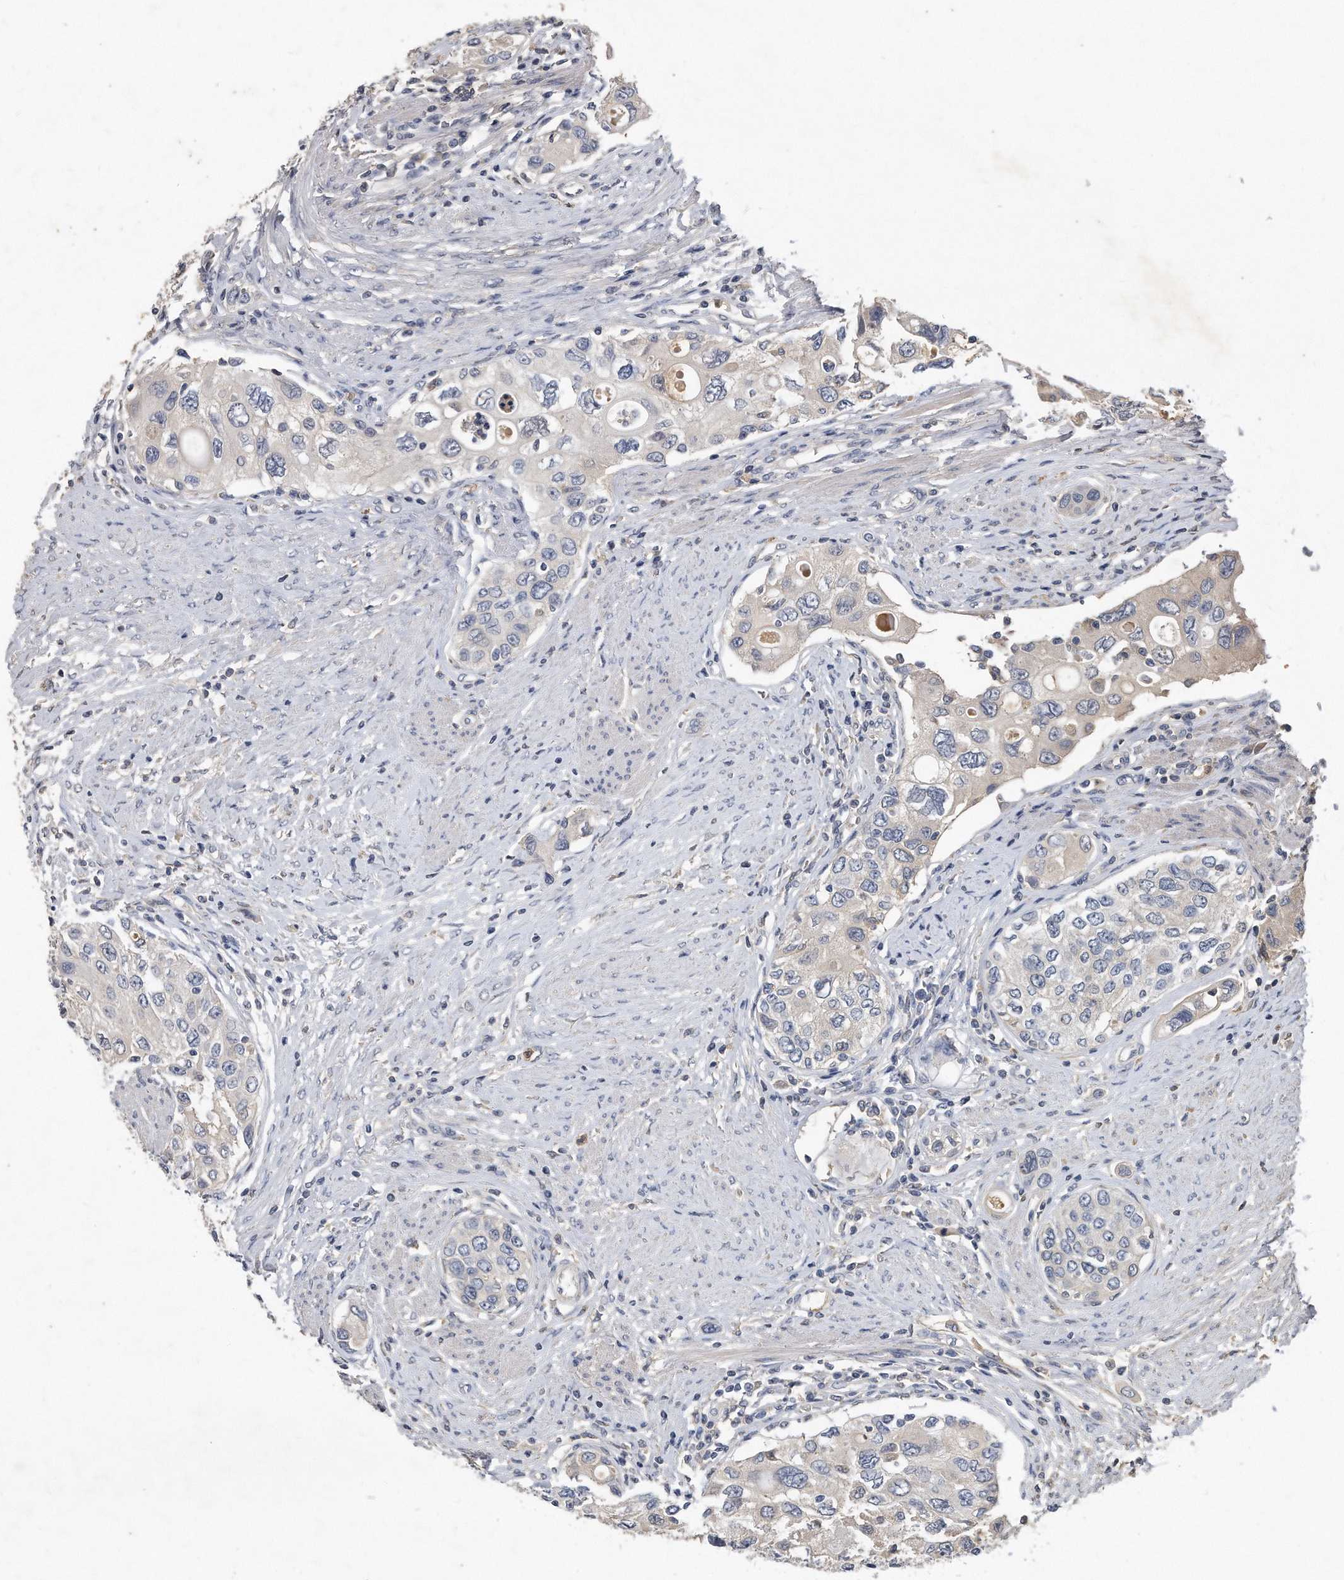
{"staining": {"intensity": "negative", "quantity": "none", "location": "none"}, "tissue": "urothelial cancer", "cell_type": "Tumor cells", "image_type": "cancer", "snomed": [{"axis": "morphology", "description": "Urothelial carcinoma, High grade"}, {"axis": "topography", "description": "Urinary bladder"}], "caption": "There is no significant staining in tumor cells of urothelial cancer.", "gene": "HOMER3", "patient": {"sex": "female", "age": 56}}